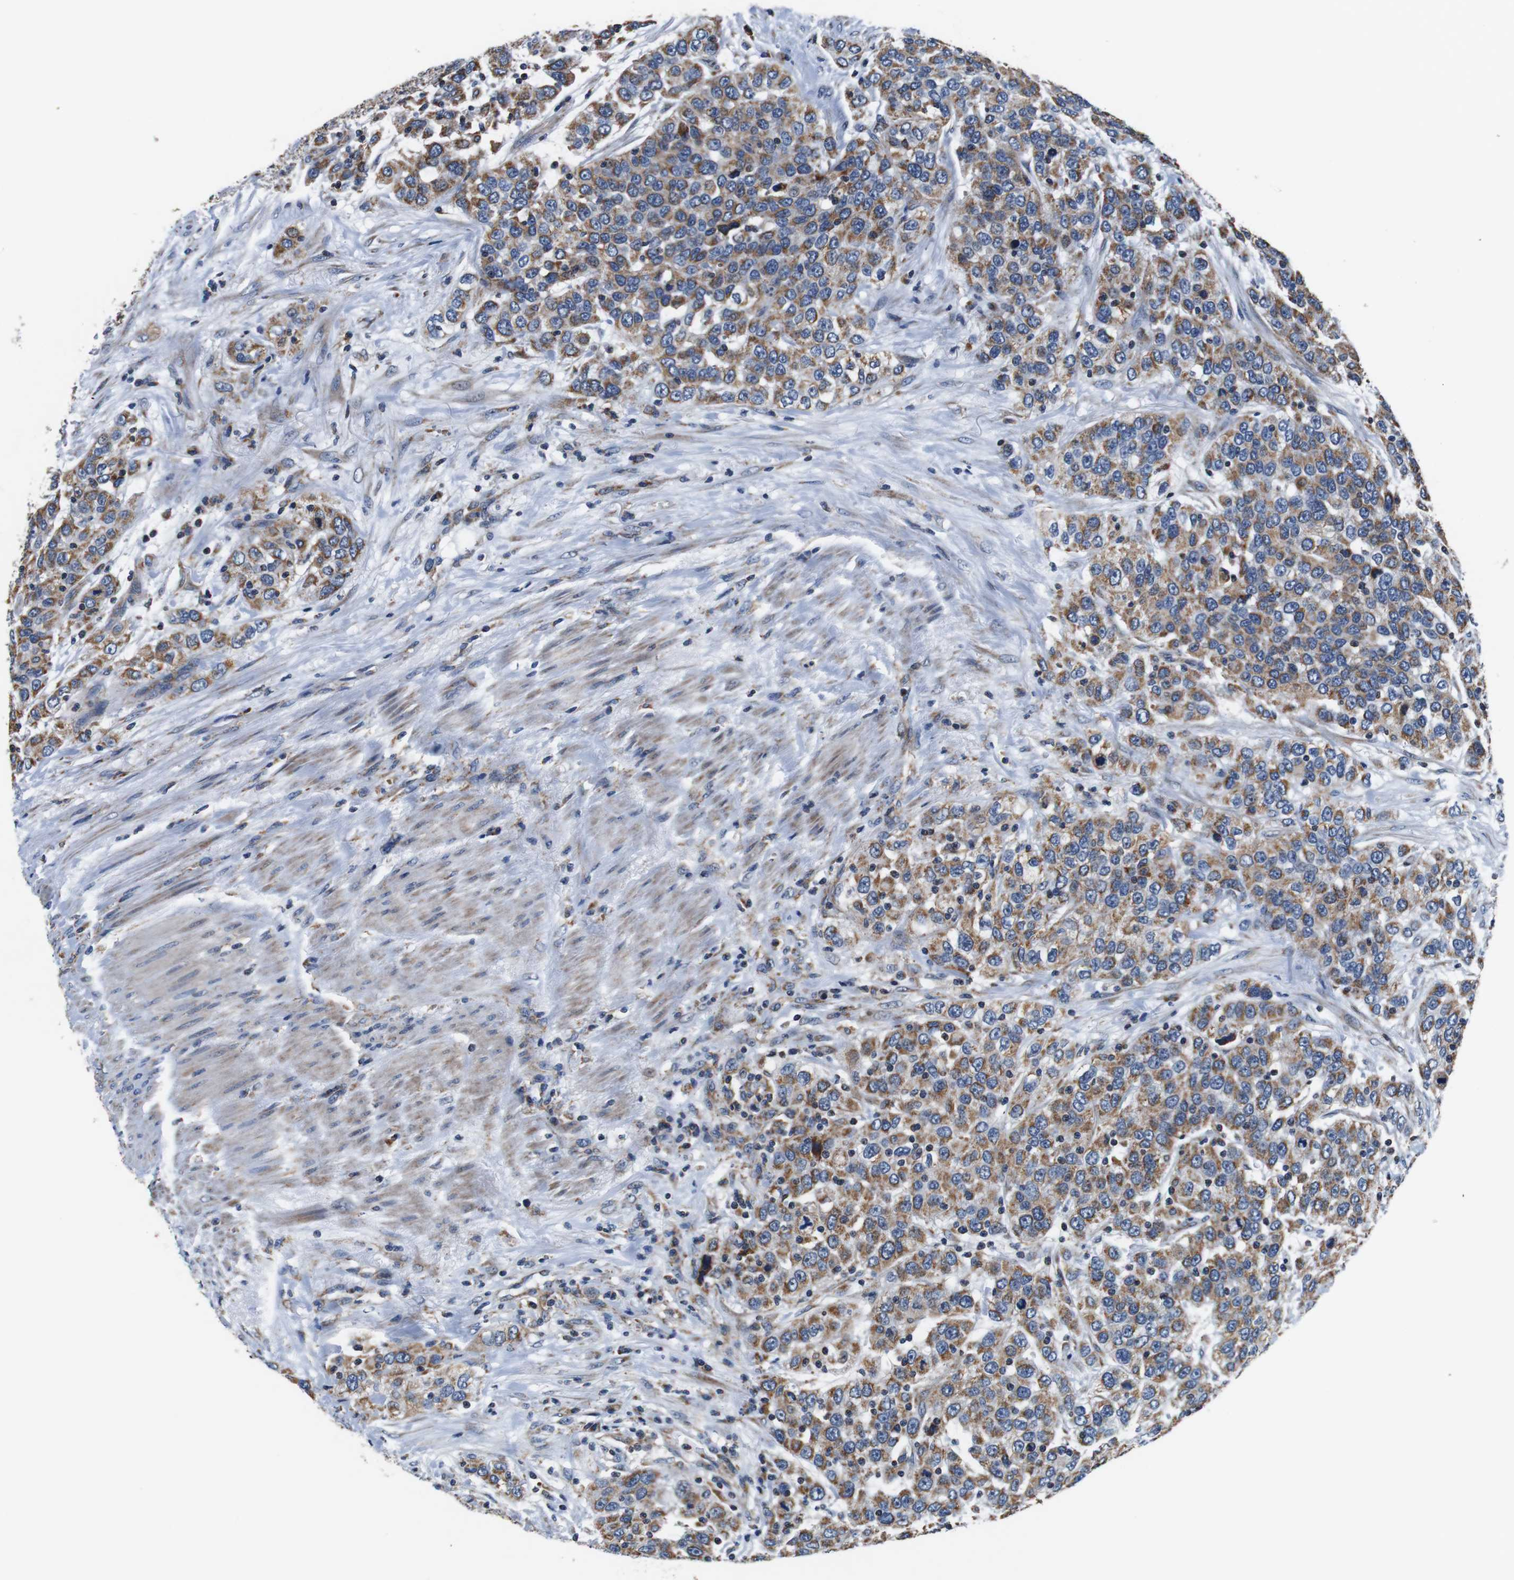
{"staining": {"intensity": "moderate", "quantity": ">75%", "location": "cytoplasmic/membranous"}, "tissue": "urothelial cancer", "cell_type": "Tumor cells", "image_type": "cancer", "snomed": [{"axis": "morphology", "description": "Urothelial carcinoma, High grade"}, {"axis": "topography", "description": "Urinary bladder"}], "caption": "Protein staining by IHC demonstrates moderate cytoplasmic/membranous expression in about >75% of tumor cells in high-grade urothelial carcinoma.", "gene": "LRP4", "patient": {"sex": "female", "age": 80}}